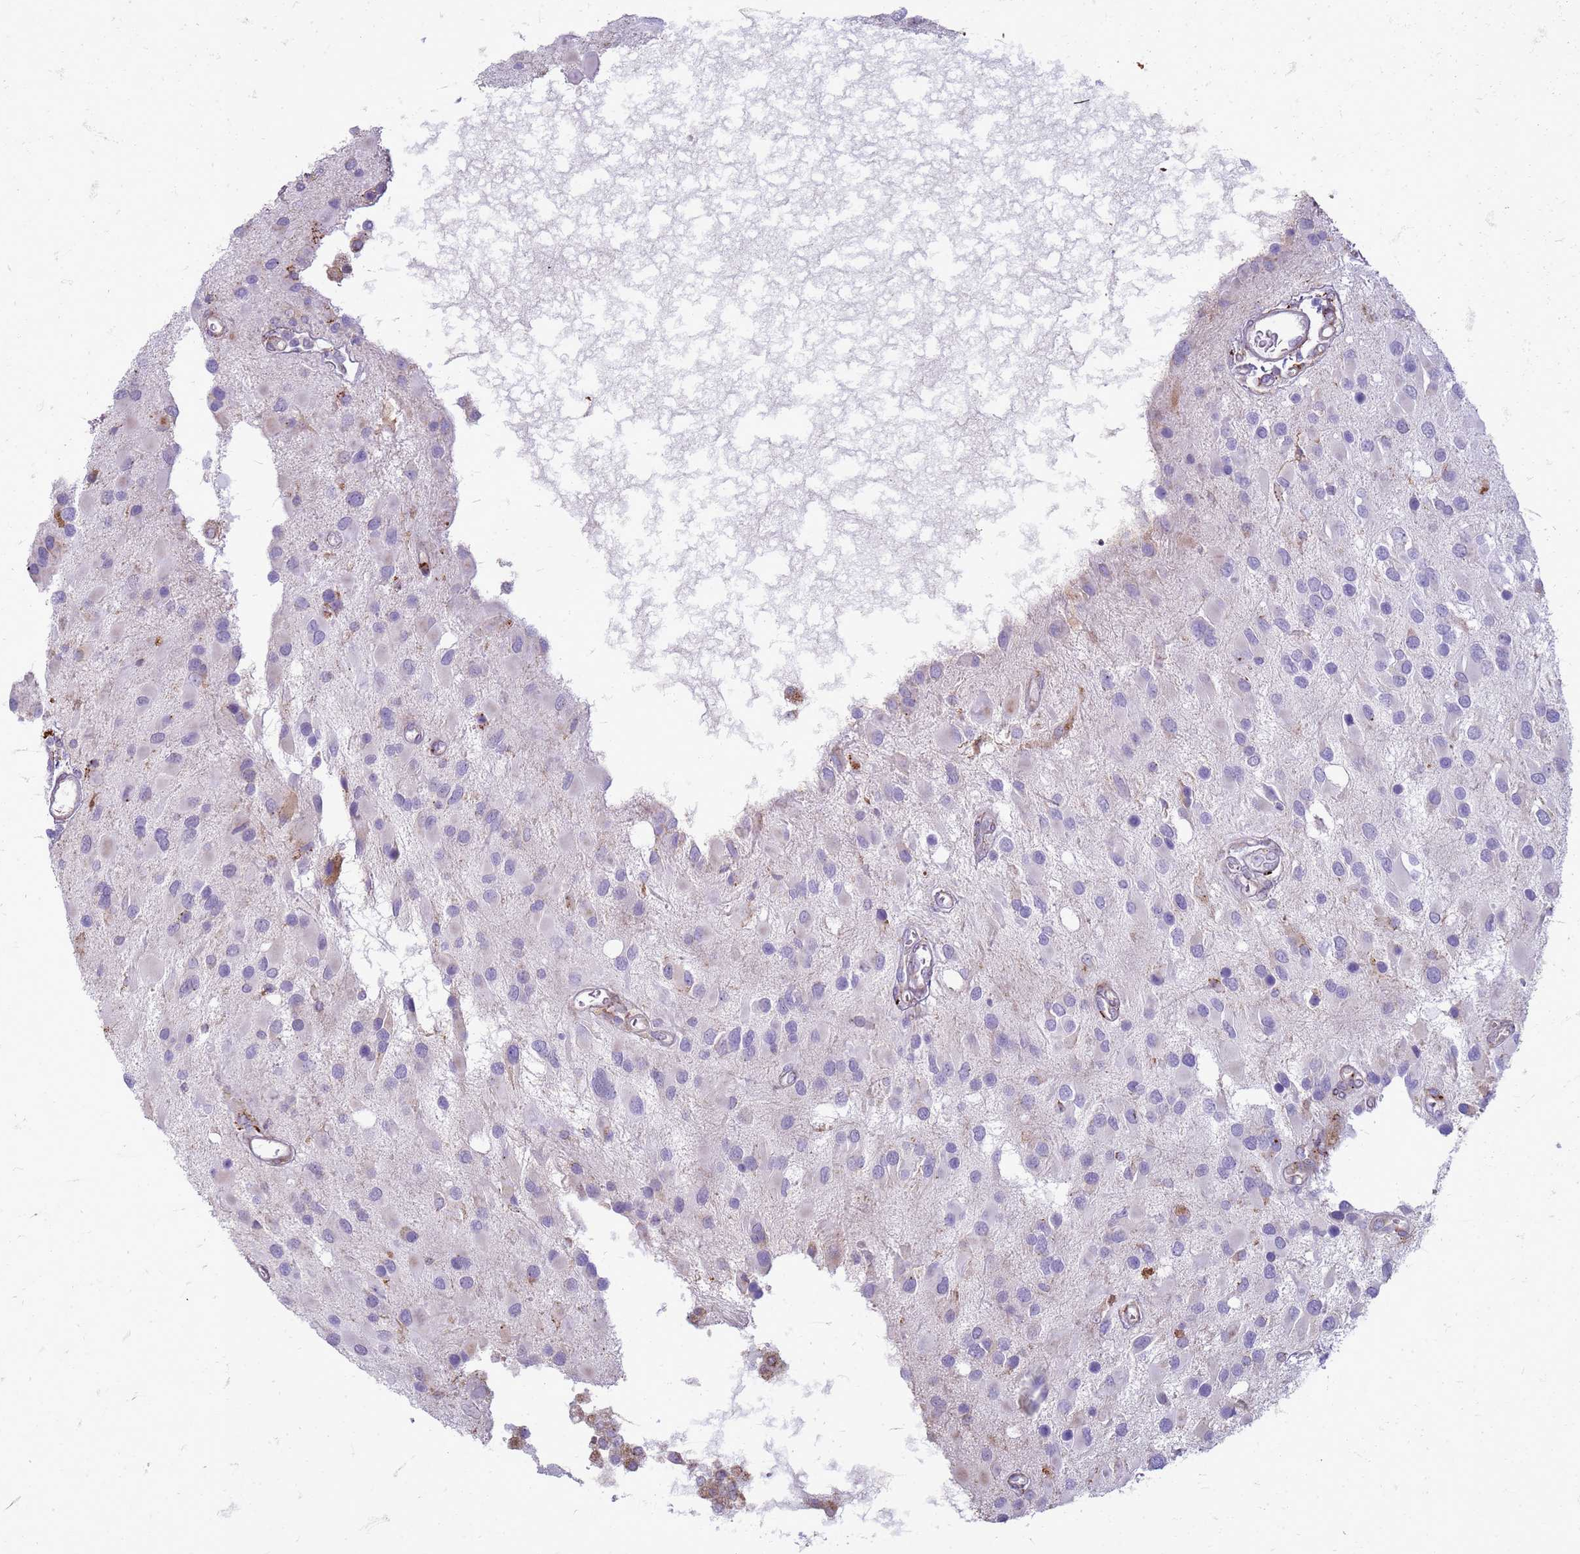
{"staining": {"intensity": "negative", "quantity": "none", "location": "none"}, "tissue": "glioma", "cell_type": "Tumor cells", "image_type": "cancer", "snomed": [{"axis": "morphology", "description": "Glioma, malignant, High grade"}, {"axis": "topography", "description": "Brain"}], "caption": "IHC of malignant glioma (high-grade) shows no staining in tumor cells.", "gene": "PDK3", "patient": {"sex": "male", "age": 53}}